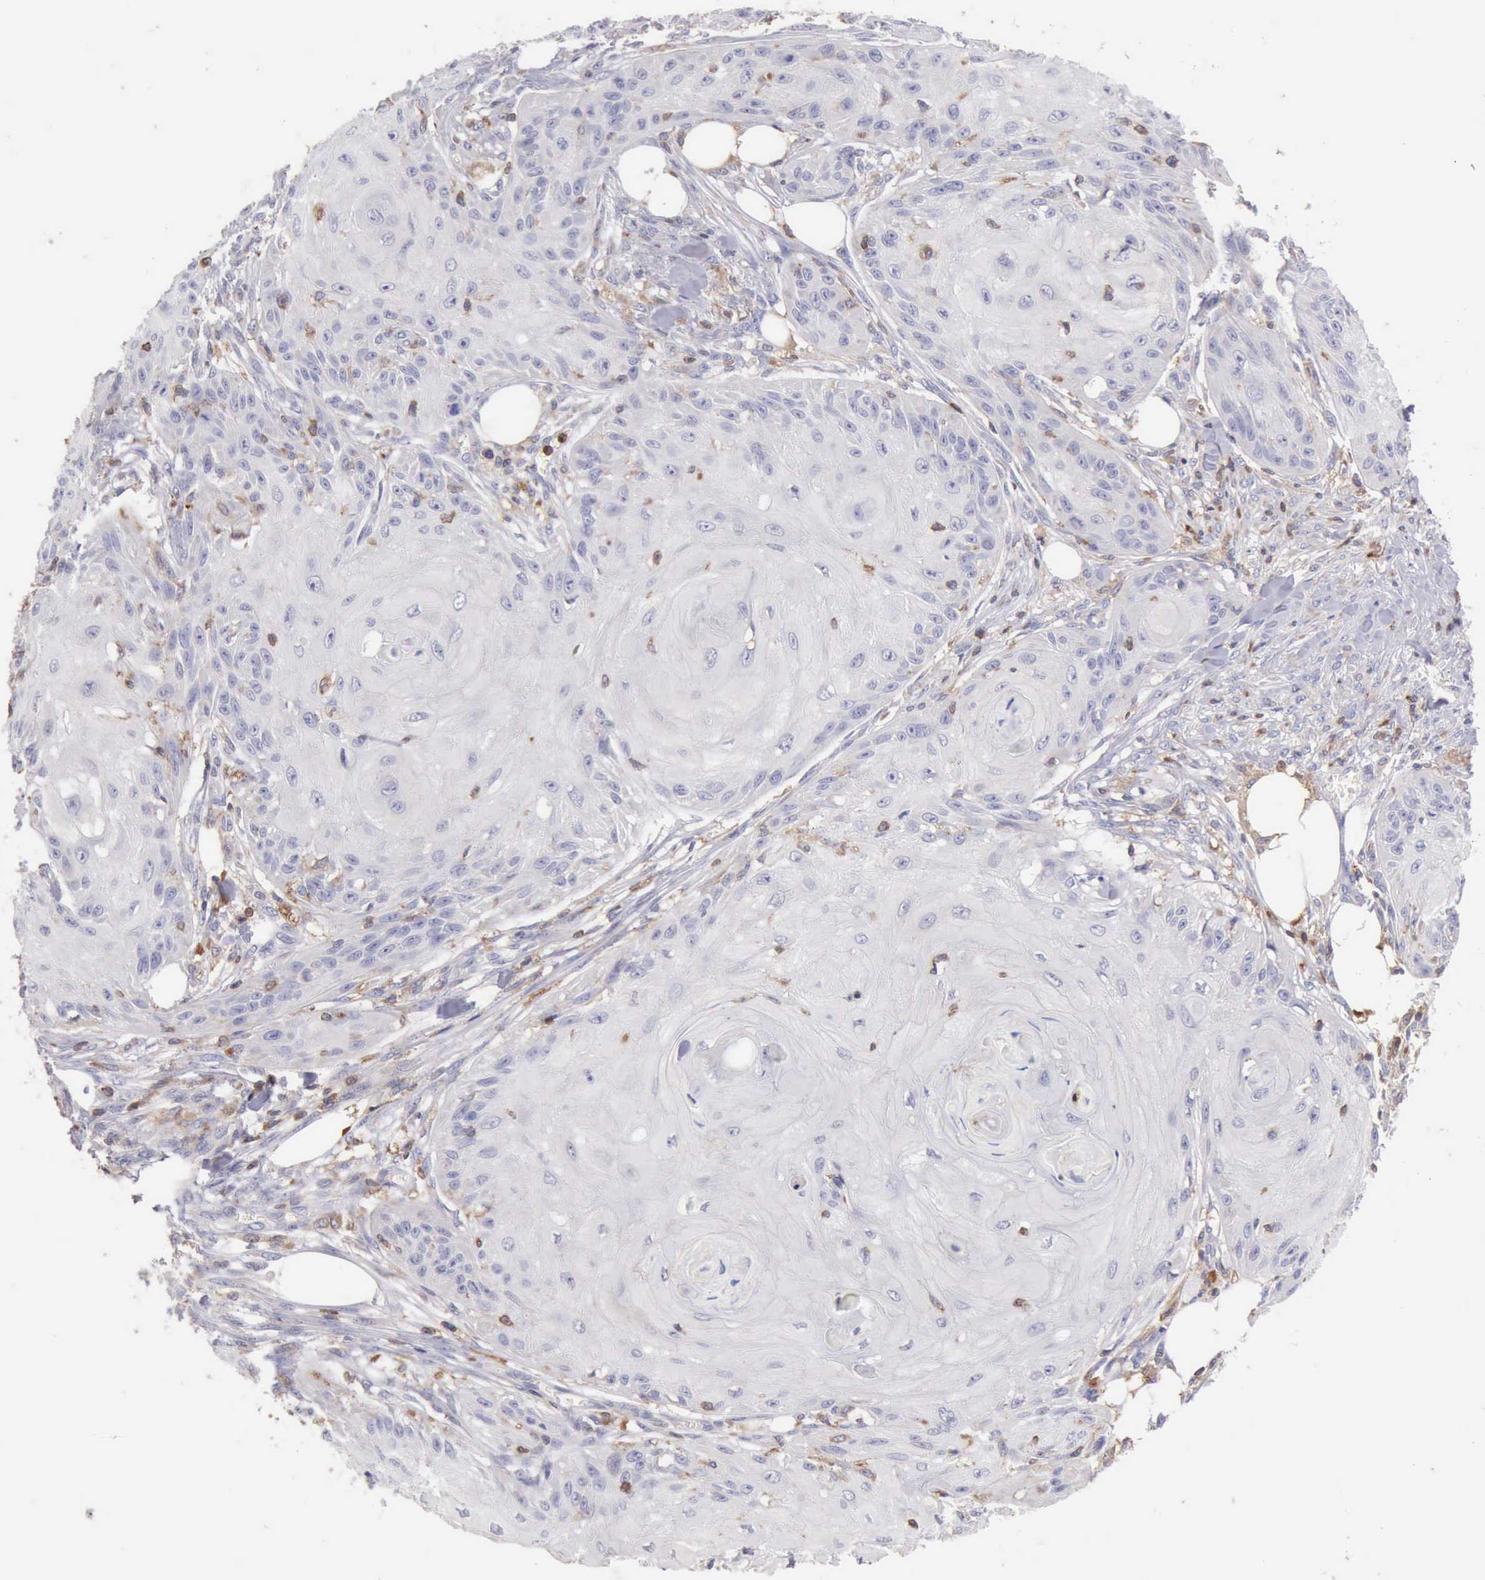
{"staining": {"intensity": "negative", "quantity": "none", "location": "none"}, "tissue": "skin cancer", "cell_type": "Tumor cells", "image_type": "cancer", "snomed": [{"axis": "morphology", "description": "Squamous cell carcinoma, NOS"}, {"axis": "topography", "description": "Skin"}], "caption": "An IHC photomicrograph of squamous cell carcinoma (skin) is shown. There is no staining in tumor cells of squamous cell carcinoma (skin).", "gene": "SASH3", "patient": {"sex": "female", "age": 88}}